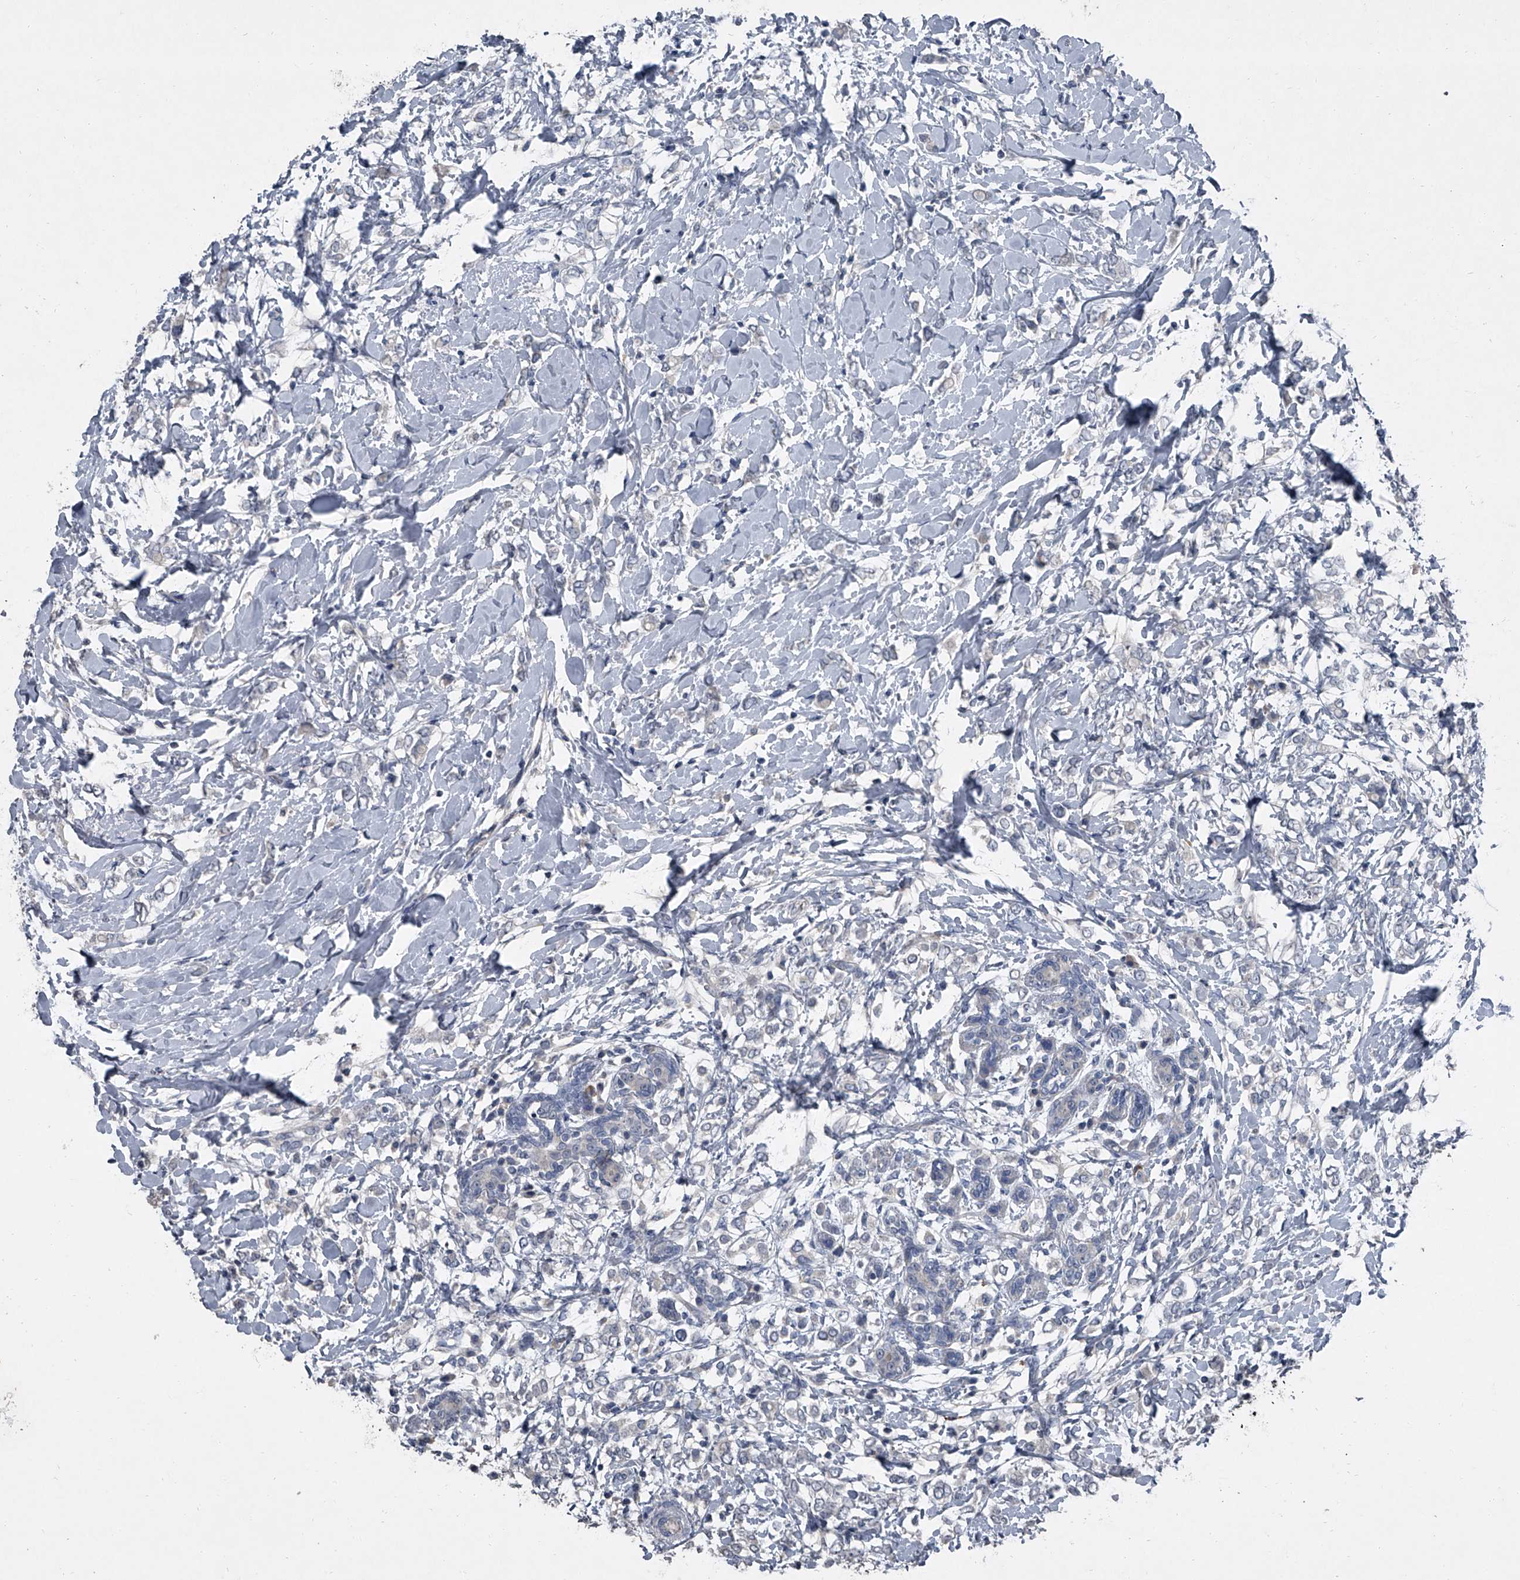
{"staining": {"intensity": "negative", "quantity": "none", "location": "none"}, "tissue": "breast cancer", "cell_type": "Tumor cells", "image_type": "cancer", "snomed": [{"axis": "morphology", "description": "Normal tissue, NOS"}, {"axis": "morphology", "description": "Lobular carcinoma"}, {"axis": "topography", "description": "Breast"}], "caption": "Immunohistochemistry (IHC) histopathology image of neoplastic tissue: breast cancer stained with DAB displays no significant protein expression in tumor cells.", "gene": "HEPHL1", "patient": {"sex": "female", "age": 47}}